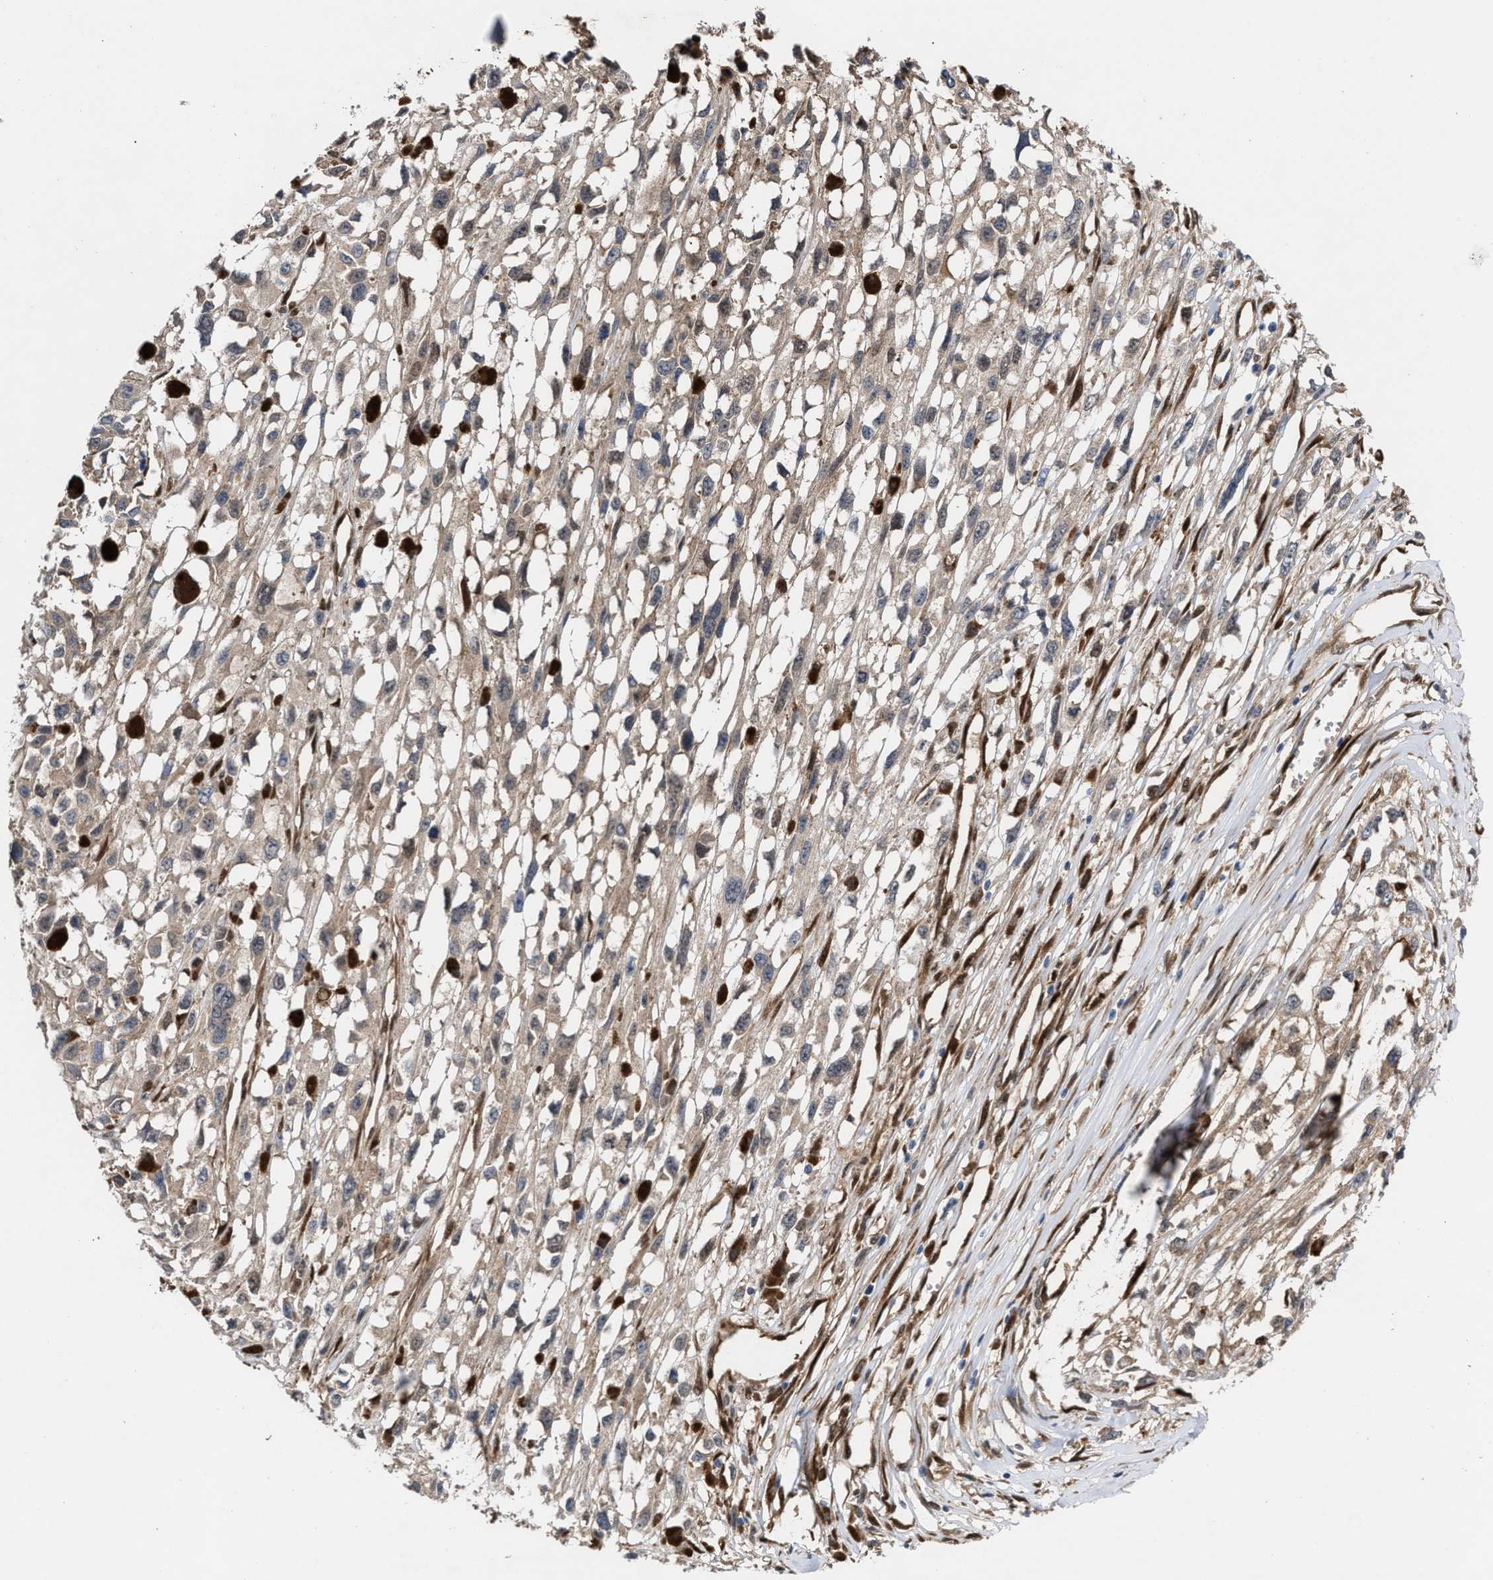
{"staining": {"intensity": "weak", "quantity": "25%-75%", "location": "cytoplasmic/membranous"}, "tissue": "melanoma", "cell_type": "Tumor cells", "image_type": "cancer", "snomed": [{"axis": "morphology", "description": "Malignant melanoma, Metastatic site"}, {"axis": "topography", "description": "Lymph node"}], "caption": "Immunohistochemical staining of human melanoma reveals weak cytoplasmic/membranous protein positivity in about 25%-75% of tumor cells.", "gene": "TP53I3", "patient": {"sex": "male", "age": 59}}